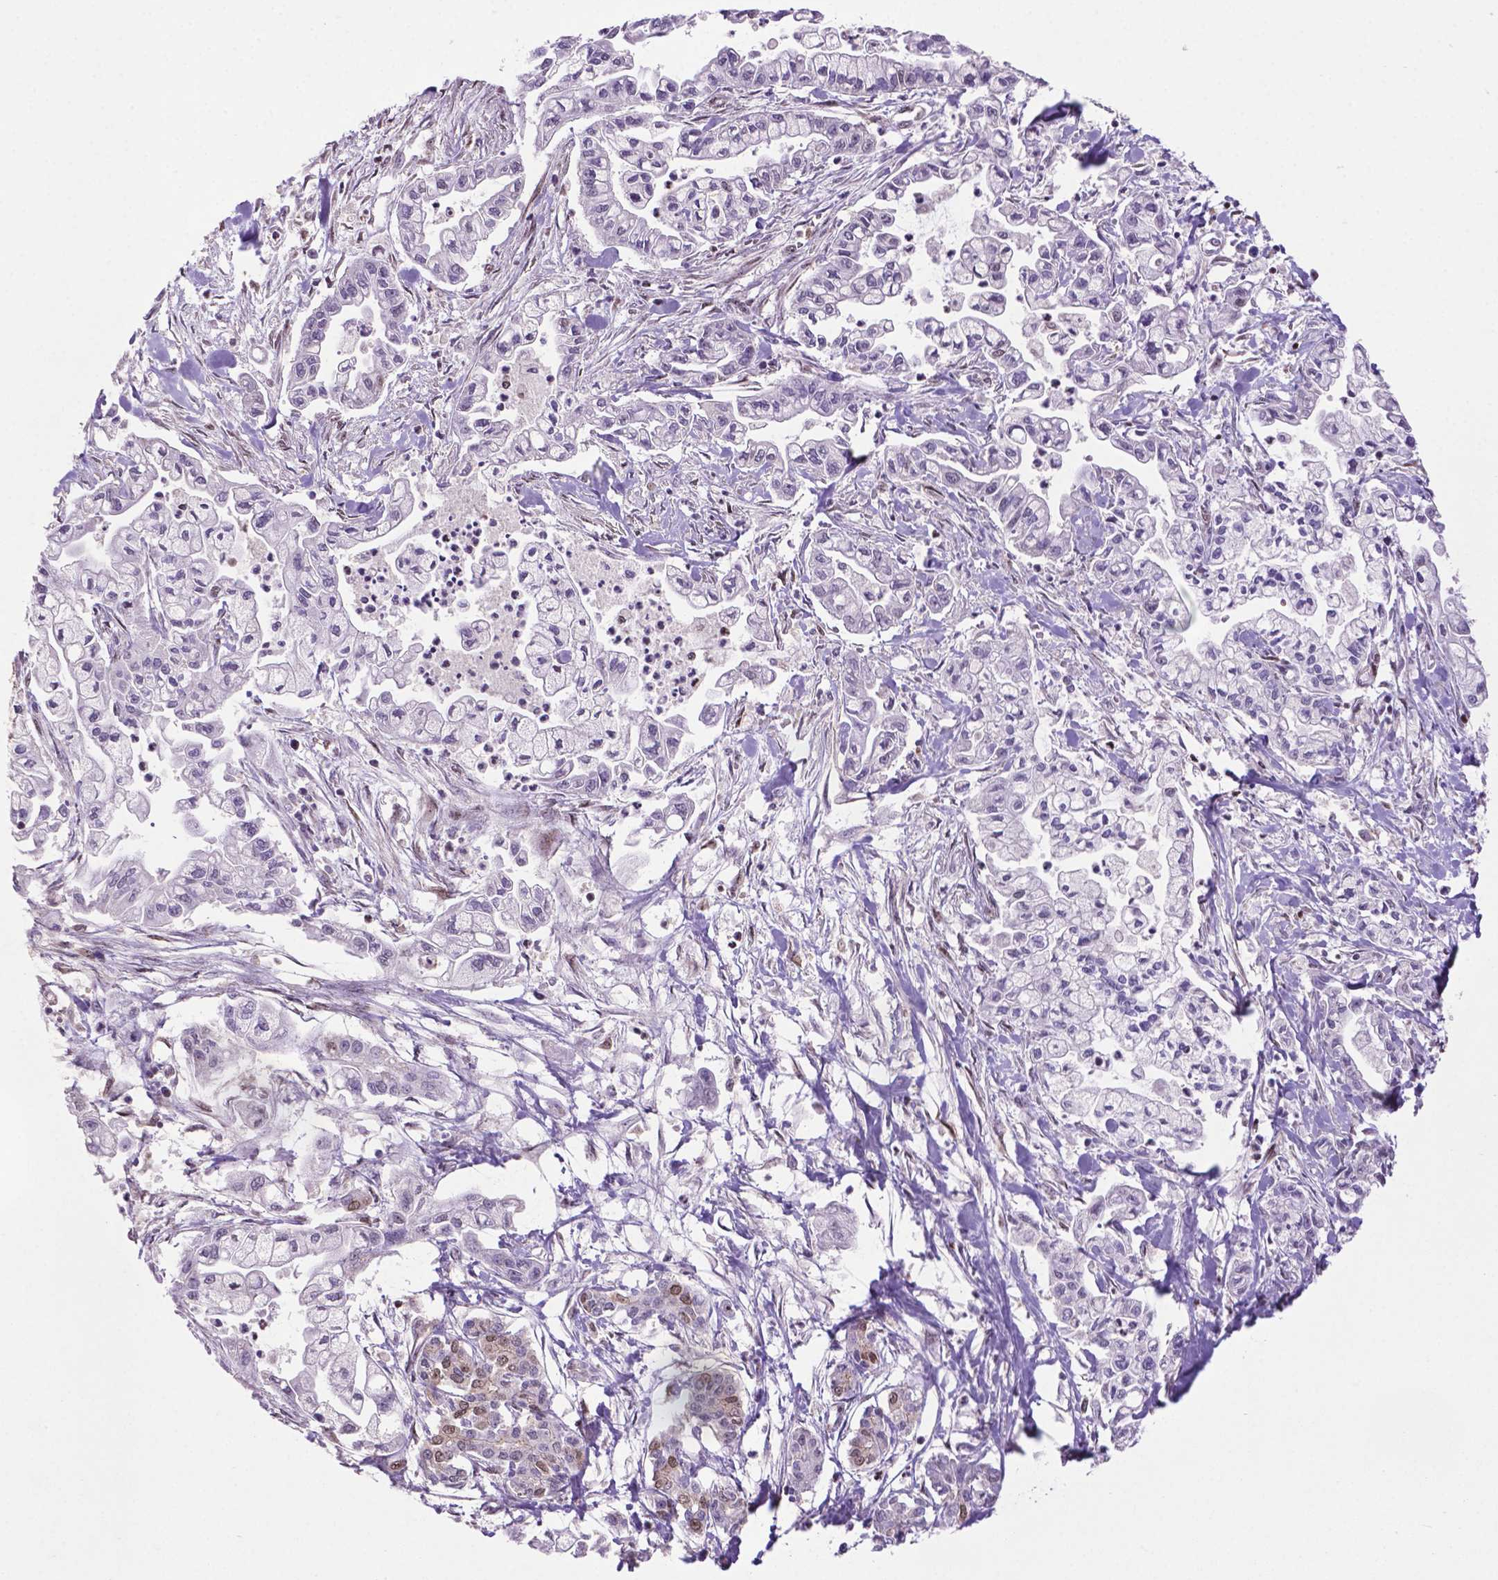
{"staining": {"intensity": "negative", "quantity": "none", "location": "none"}, "tissue": "pancreatic cancer", "cell_type": "Tumor cells", "image_type": "cancer", "snomed": [{"axis": "morphology", "description": "Adenocarcinoma, NOS"}, {"axis": "topography", "description": "Pancreas"}], "caption": "High magnification brightfield microscopy of pancreatic adenocarcinoma stained with DAB (3,3'-diaminobenzidine) (brown) and counterstained with hematoxylin (blue): tumor cells show no significant staining. Brightfield microscopy of immunohistochemistry stained with DAB (3,3'-diaminobenzidine) (brown) and hematoxylin (blue), captured at high magnification.", "gene": "CSNK2A1", "patient": {"sex": "male", "age": 54}}